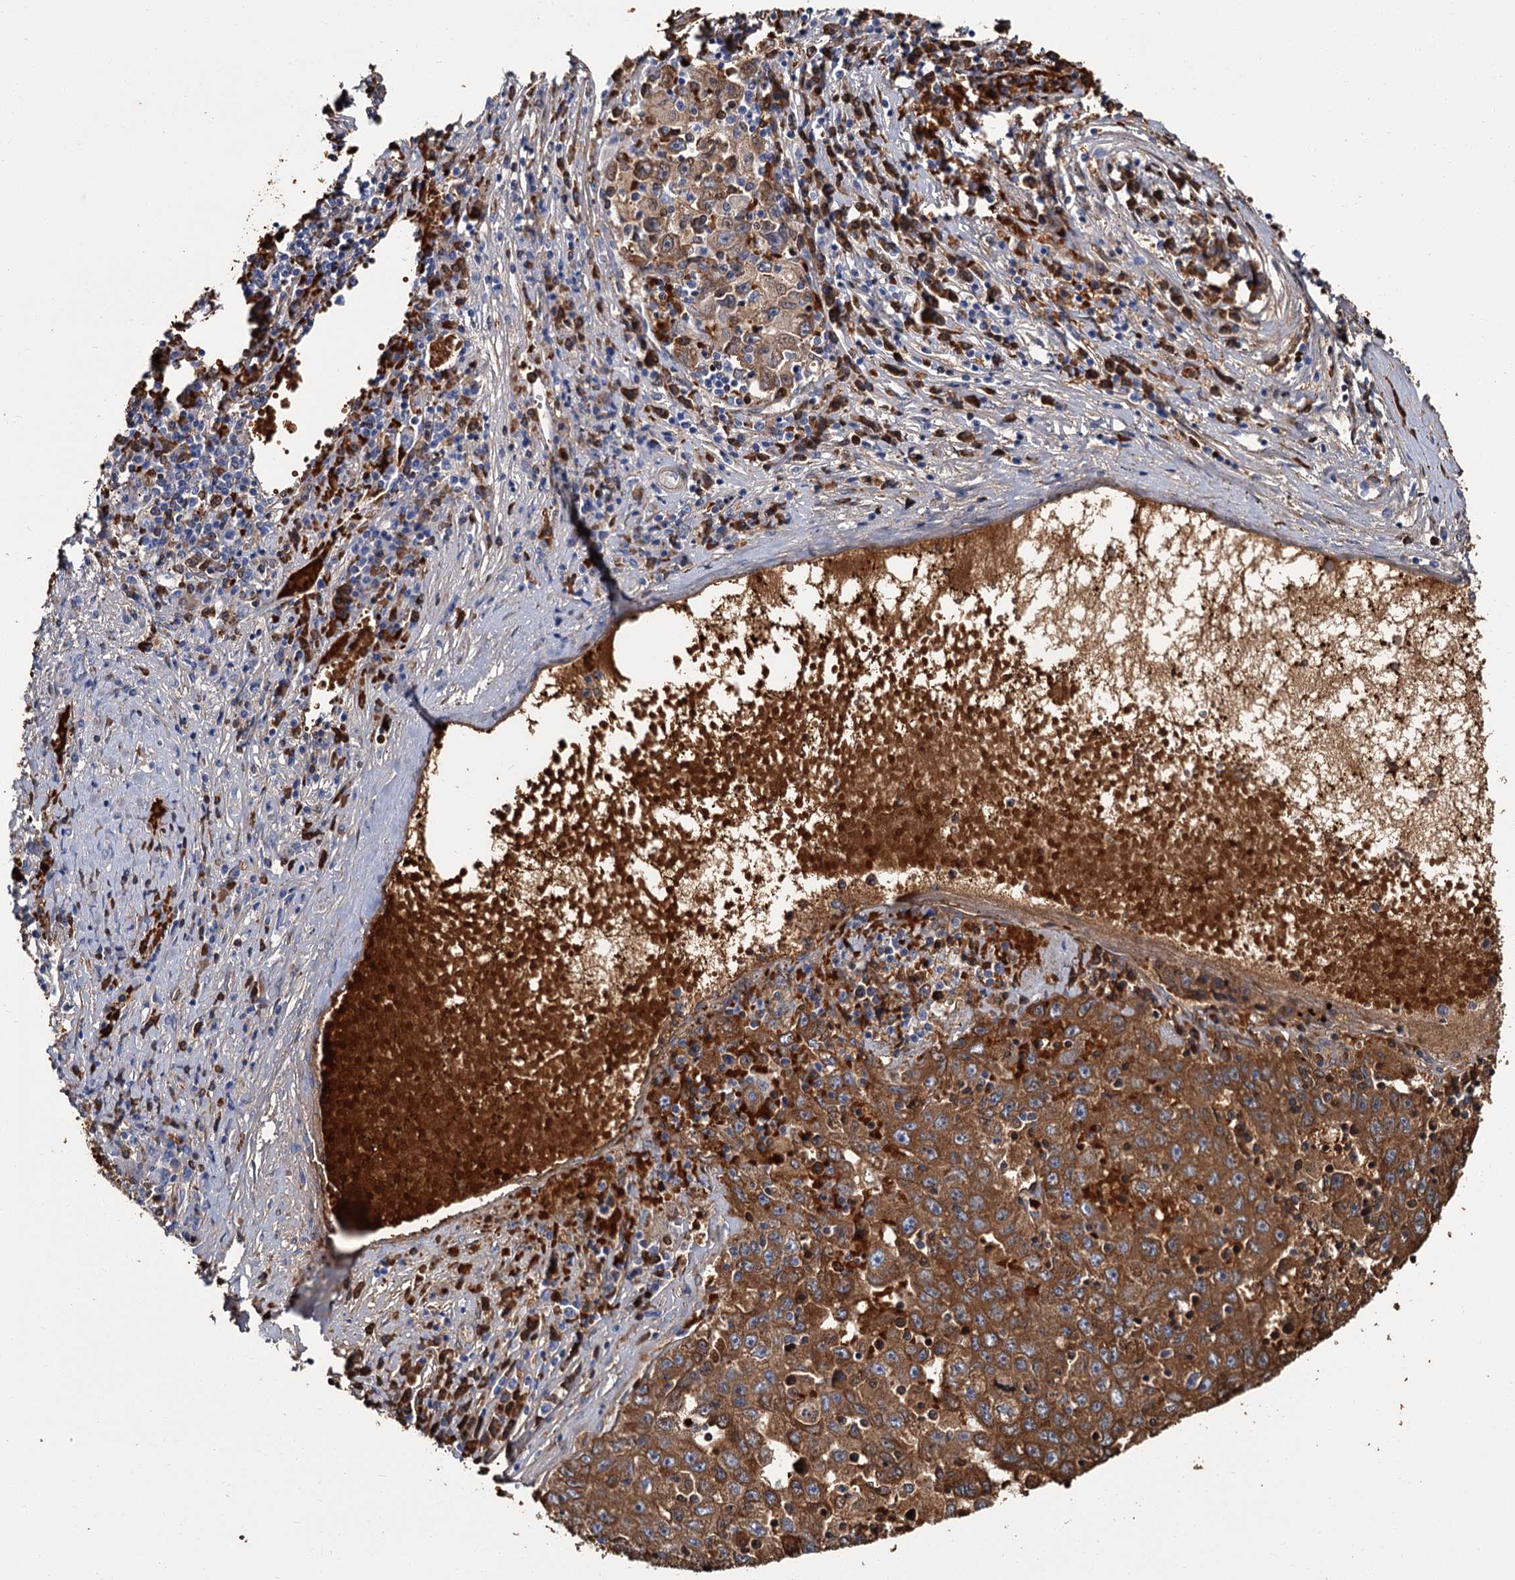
{"staining": {"intensity": "moderate", "quantity": ">75%", "location": "cytoplasmic/membranous"}, "tissue": "liver cancer", "cell_type": "Tumor cells", "image_type": "cancer", "snomed": [{"axis": "morphology", "description": "Carcinoma, Hepatocellular, NOS"}, {"axis": "topography", "description": "Liver"}], "caption": "Human liver cancer stained for a protein (brown) demonstrates moderate cytoplasmic/membranous positive staining in approximately >75% of tumor cells.", "gene": "ATG2A", "patient": {"sex": "male", "age": 49}}